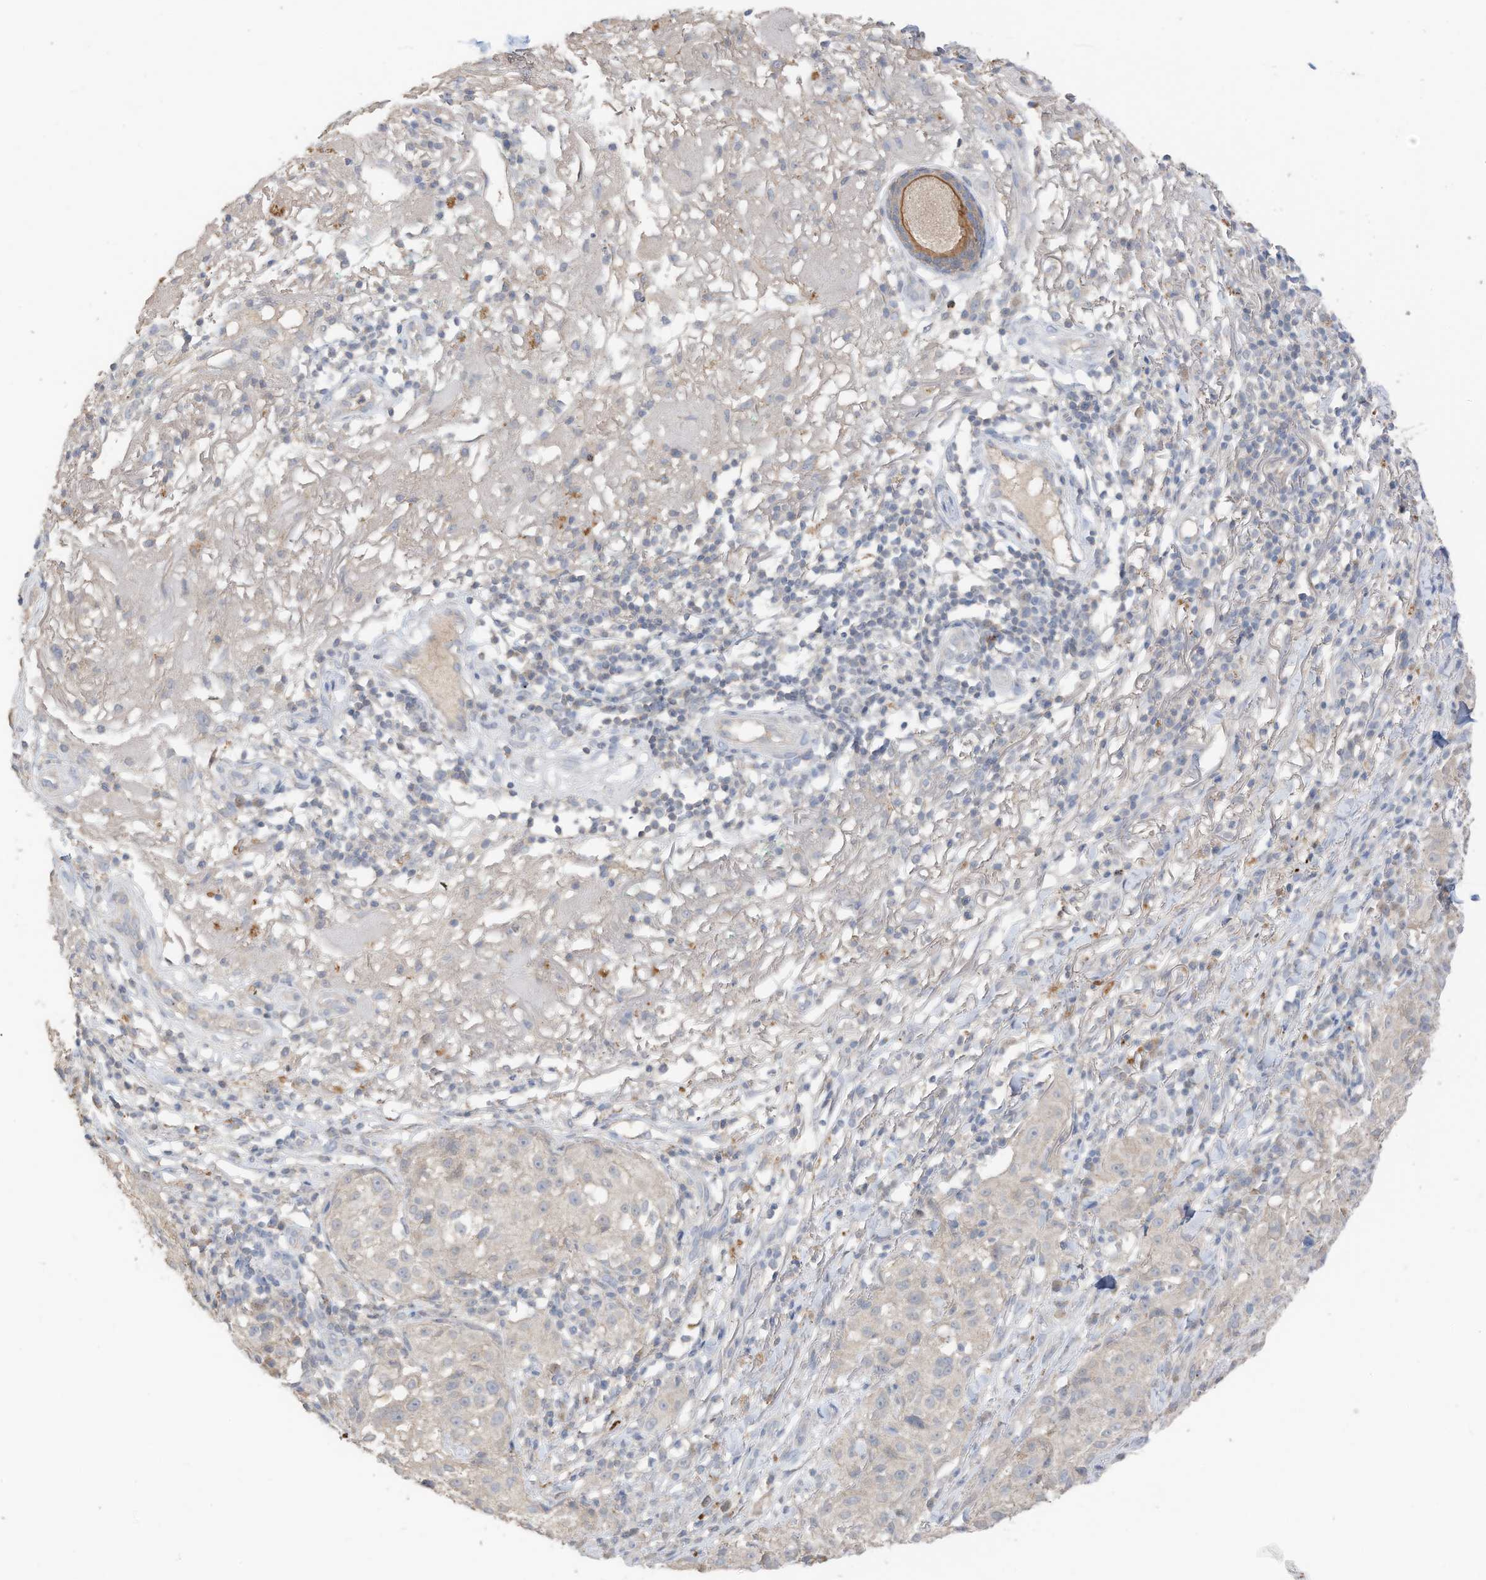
{"staining": {"intensity": "negative", "quantity": "none", "location": "none"}, "tissue": "melanoma", "cell_type": "Tumor cells", "image_type": "cancer", "snomed": [{"axis": "morphology", "description": "Necrosis, NOS"}, {"axis": "morphology", "description": "Malignant melanoma, NOS"}, {"axis": "topography", "description": "Skin"}], "caption": "A high-resolution micrograph shows immunohistochemistry (IHC) staining of melanoma, which displays no significant positivity in tumor cells.", "gene": "CAPN13", "patient": {"sex": "female", "age": 87}}